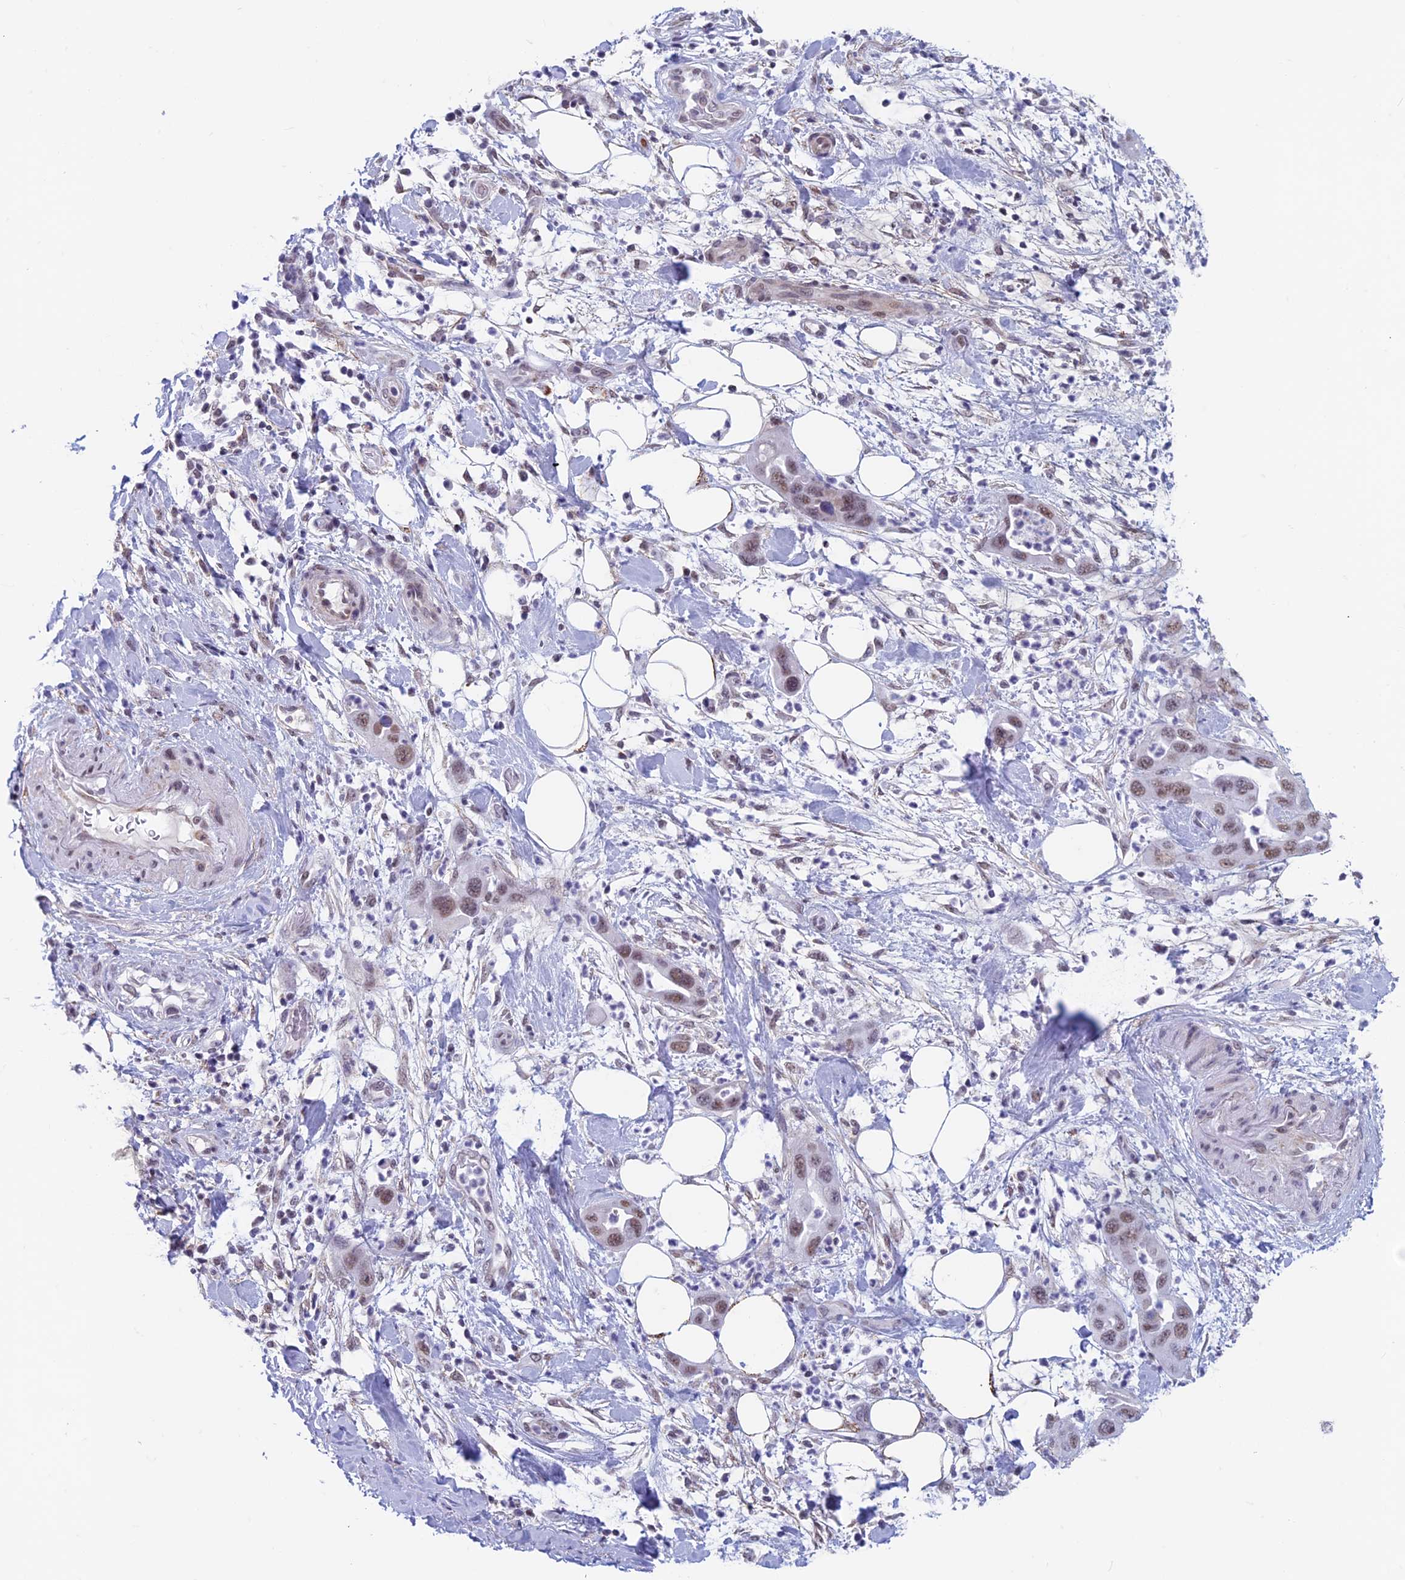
{"staining": {"intensity": "weak", "quantity": ">75%", "location": "nuclear"}, "tissue": "pancreatic cancer", "cell_type": "Tumor cells", "image_type": "cancer", "snomed": [{"axis": "morphology", "description": "Adenocarcinoma, NOS"}, {"axis": "topography", "description": "Pancreas"}], "caption": "Tumor cells demonstrate low levels of weak nuclear positivity in approximately >75% of cells in human pancreatic cancer (adenocarcinoma). (Stains: DAB (3,3'-diaminobenzidine) in brown, nuclei in blue, Microscopy: brightfield microscopy at high magnification).", "gene": "ASH2L", "patient": {"sex": "female", "age": 71}}